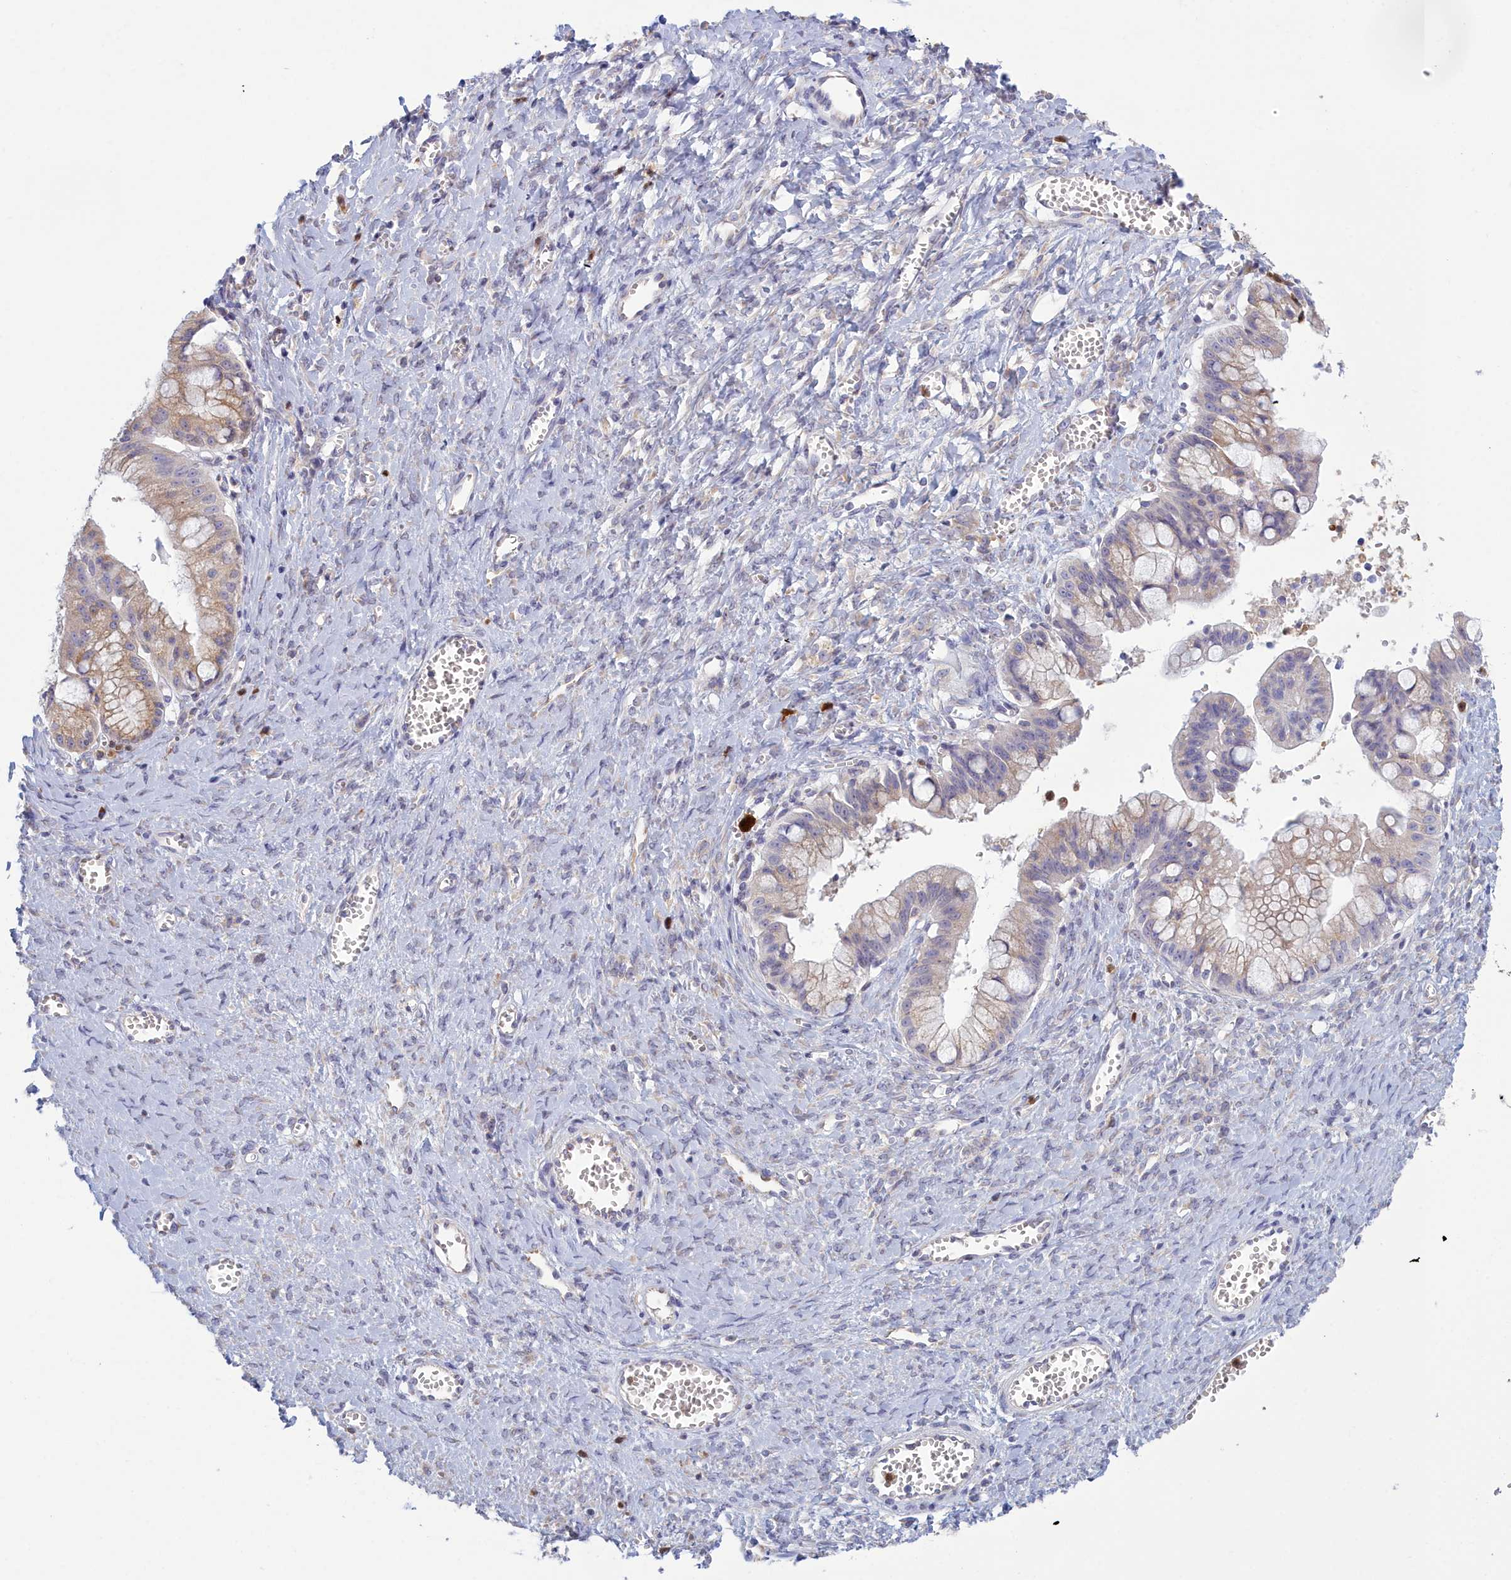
{"staining": {"intensity": "weak", "quantity": "25%-75%", "location": "cytoplasmic/membranous"}, "tissue": "ovarian cancer", "cell_type": "Tumor cells", "image_type": "cancer", "snomed": [{"axis": "morphology", "description": "Cystadenocarcinoma, mucinous, NOS"}, {"axis": "topography", "description": "Ovary"}], "caption": "Protein analysis of mucinous cystadenocarcinoma (ovarian) tissue demonstrates weak cytoplasmic/membranous staining in about 25%-75% of tumor cells. Using DAB (brown) and hematoxylin (blue) stains, captured at high magnification using brightfield microscopy.", "gene": "HM13", "patient": {"sex": "female", "age": 70}}